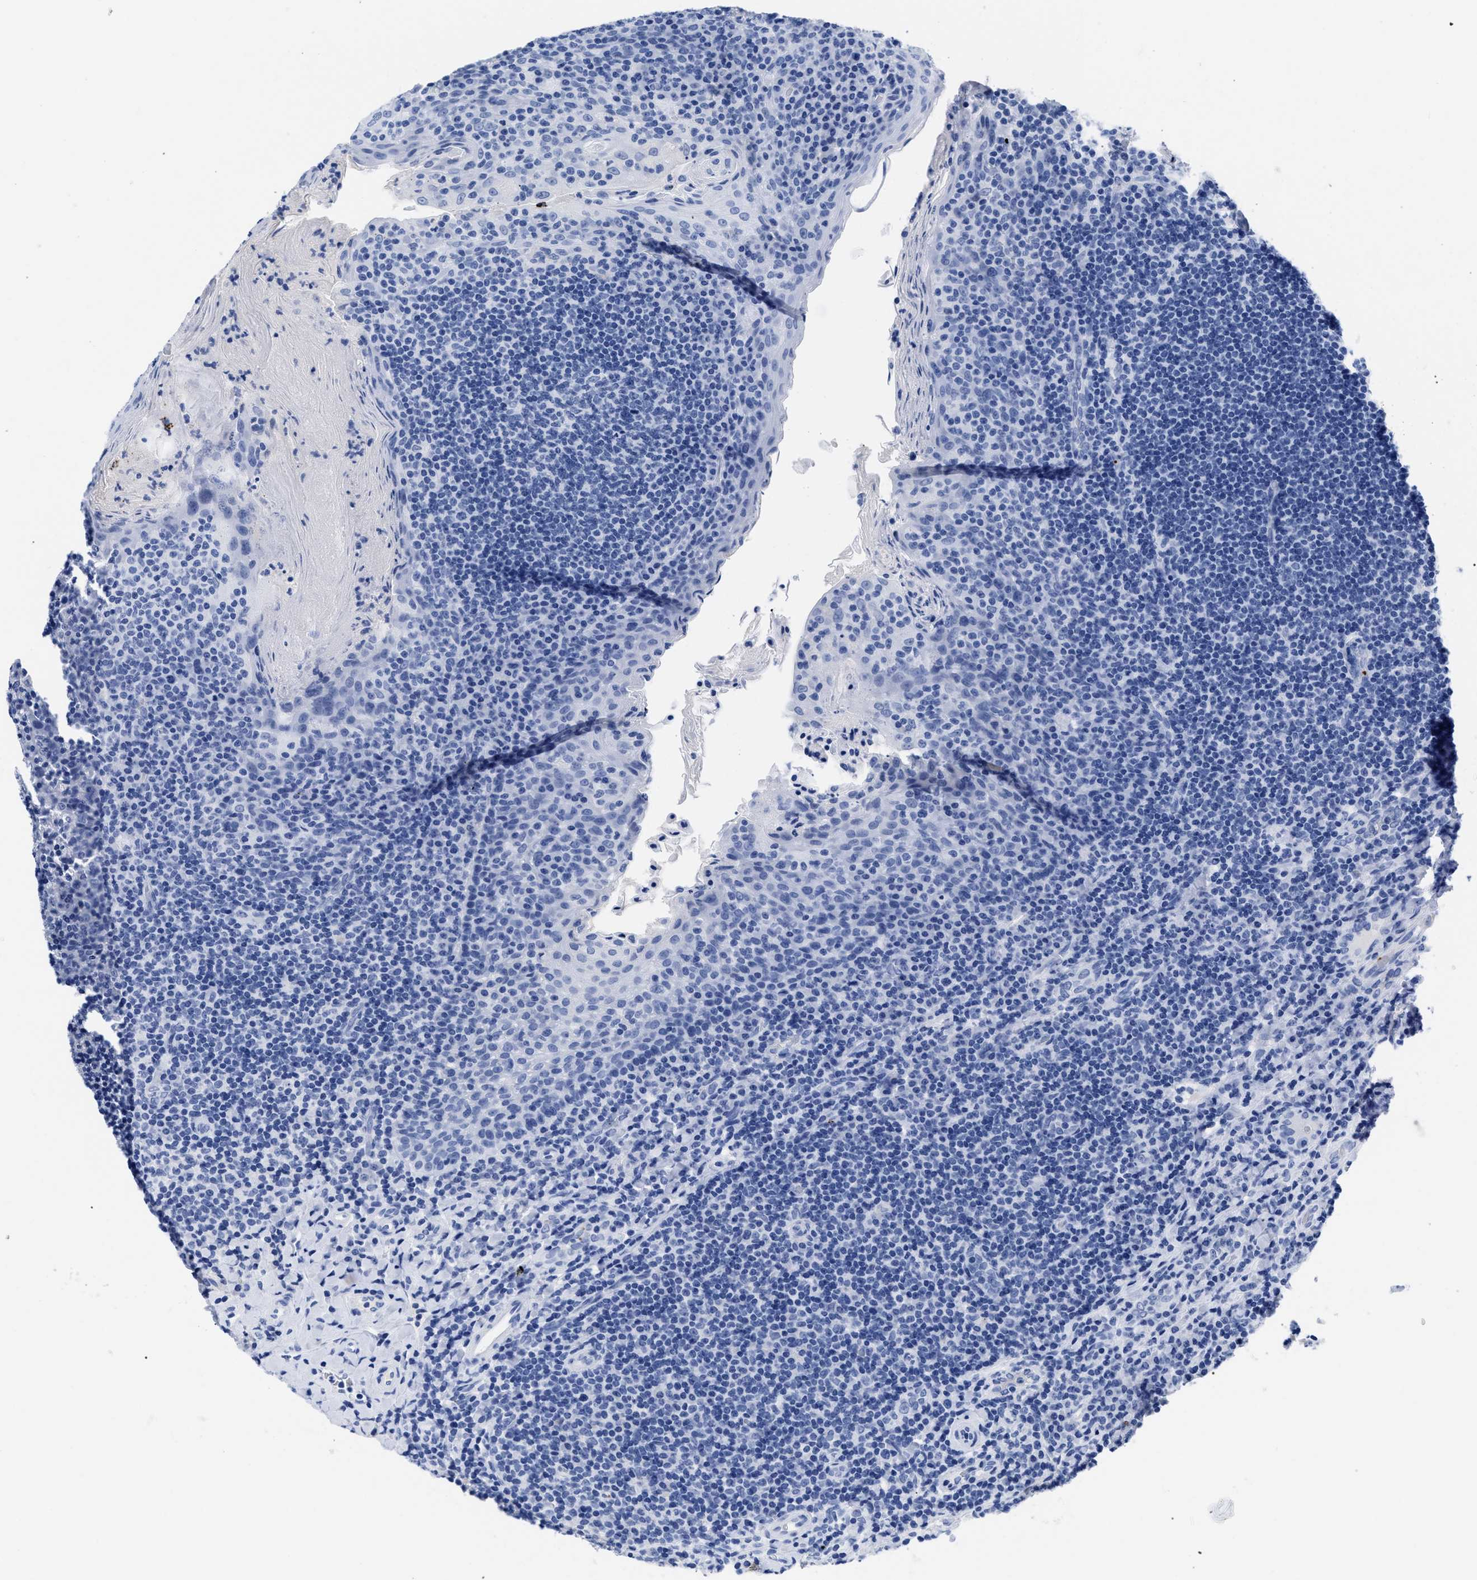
{"staining": {"intensity": "negative", "quantity": "none", "location": "none"}, "tissue": "tonsil", "cell_type": "Germinal center cells", "image_type": "normal", "snomed": [{"axis": "morphology", "description": "Normal tissue, NOS"}, {"axis": "topography", "description": "Tonsil"}], "caption": "IHC of benign human tonsil demonstrates no expression in germinal center cells.", "gene": "TREML1", "patient": {"sex": "male", "age": 17}}